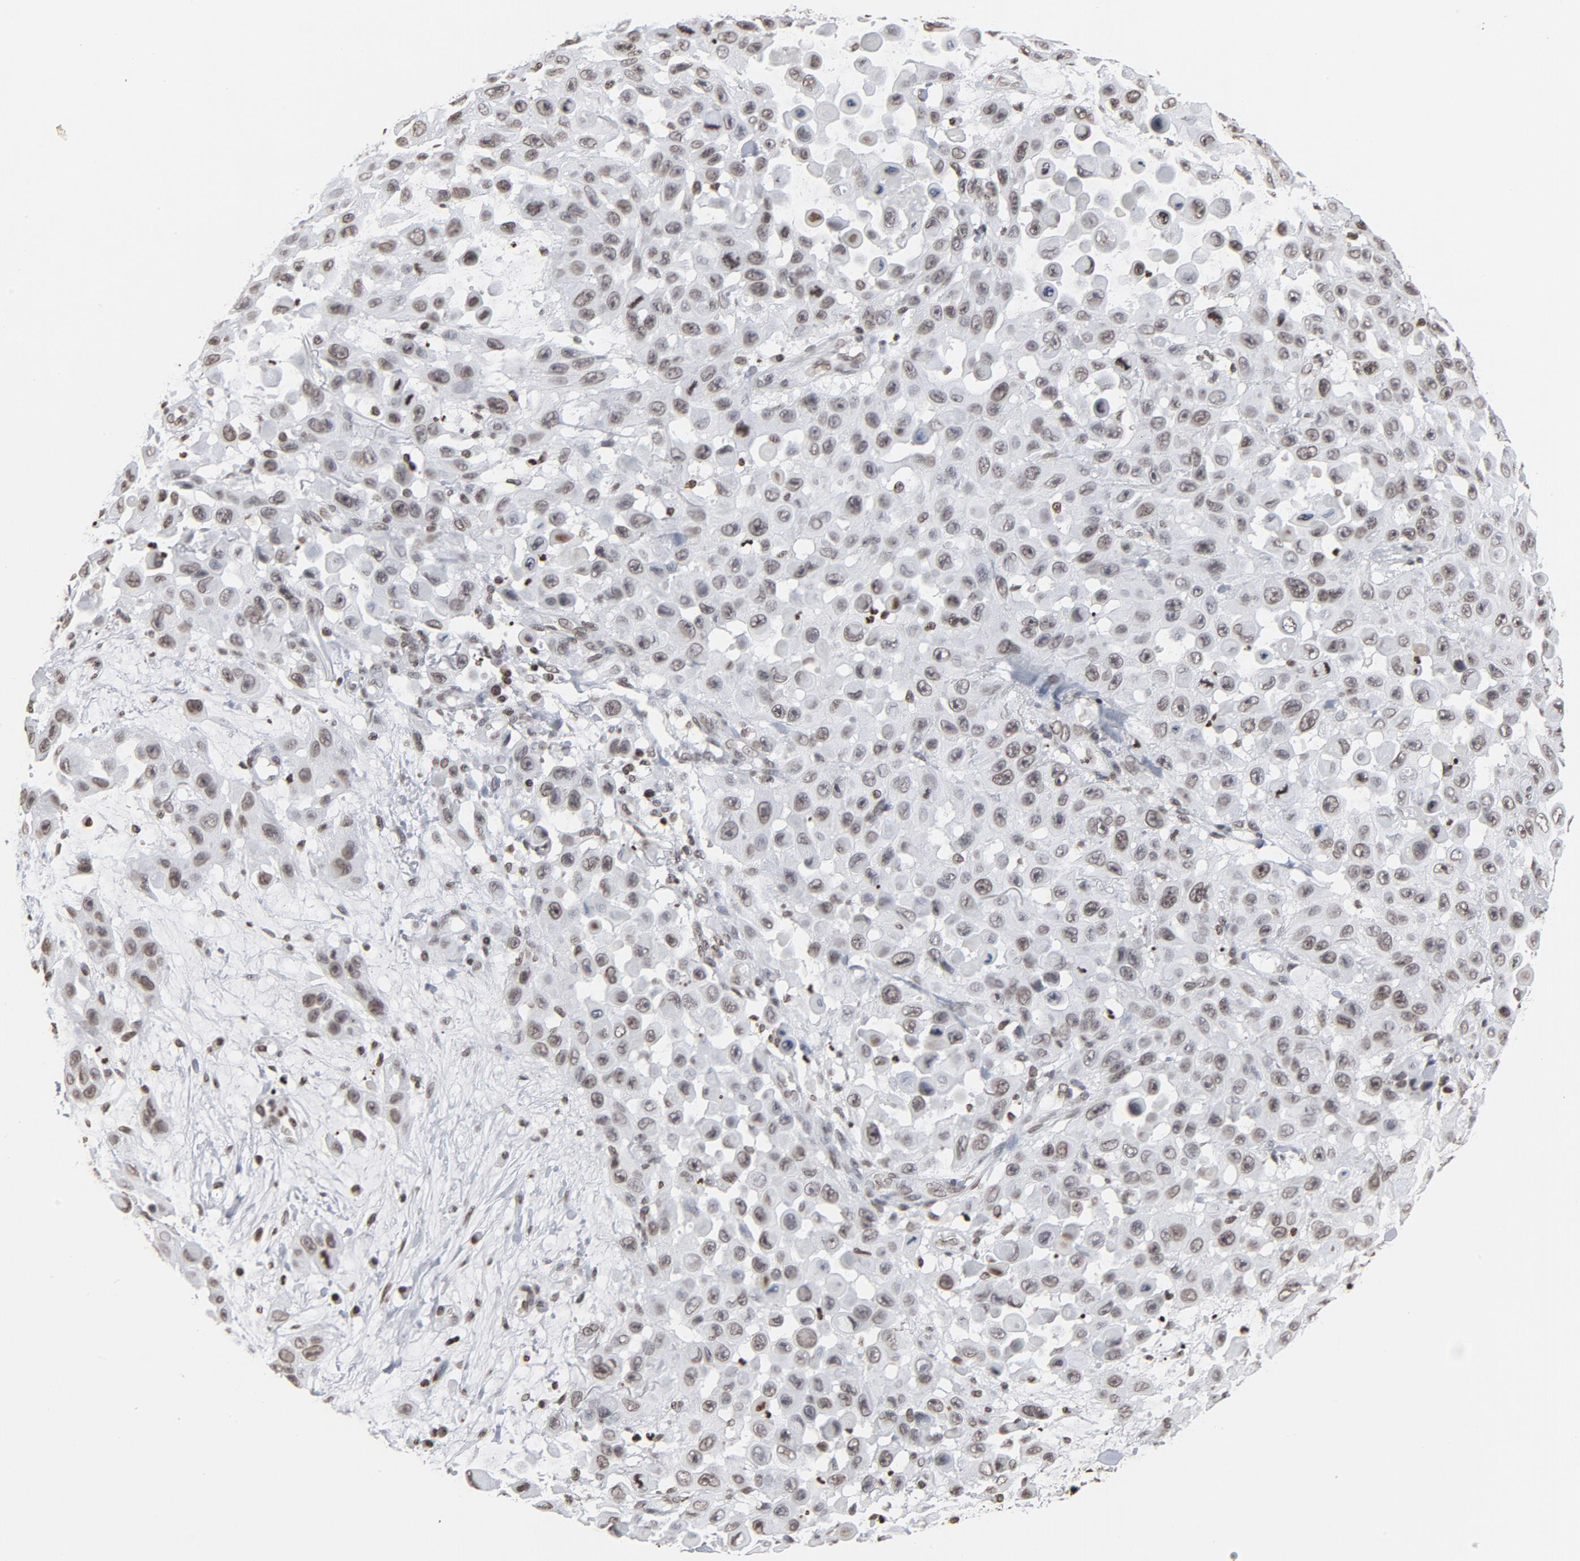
{"staining": {"intensity": "weak", "quantity": ">75%", "location": "nuclear"}, "tissue": "skin cancer", "cell_type": "Tumor cells", "image_type": "cancer", "snomed": [{"axis": "morphology", "description": "Squamous cell carcinoma, NOS"}, {"axis": "topography", "description": "Skin"}], "caption": "Immunohistochemical staining of skin squamous cell carcinoma shows weak nuclear protein positivity in approximately >75% of tumor cells.", "gene": "H2AC12", "patient": {"sex": "male", "age": 81}}